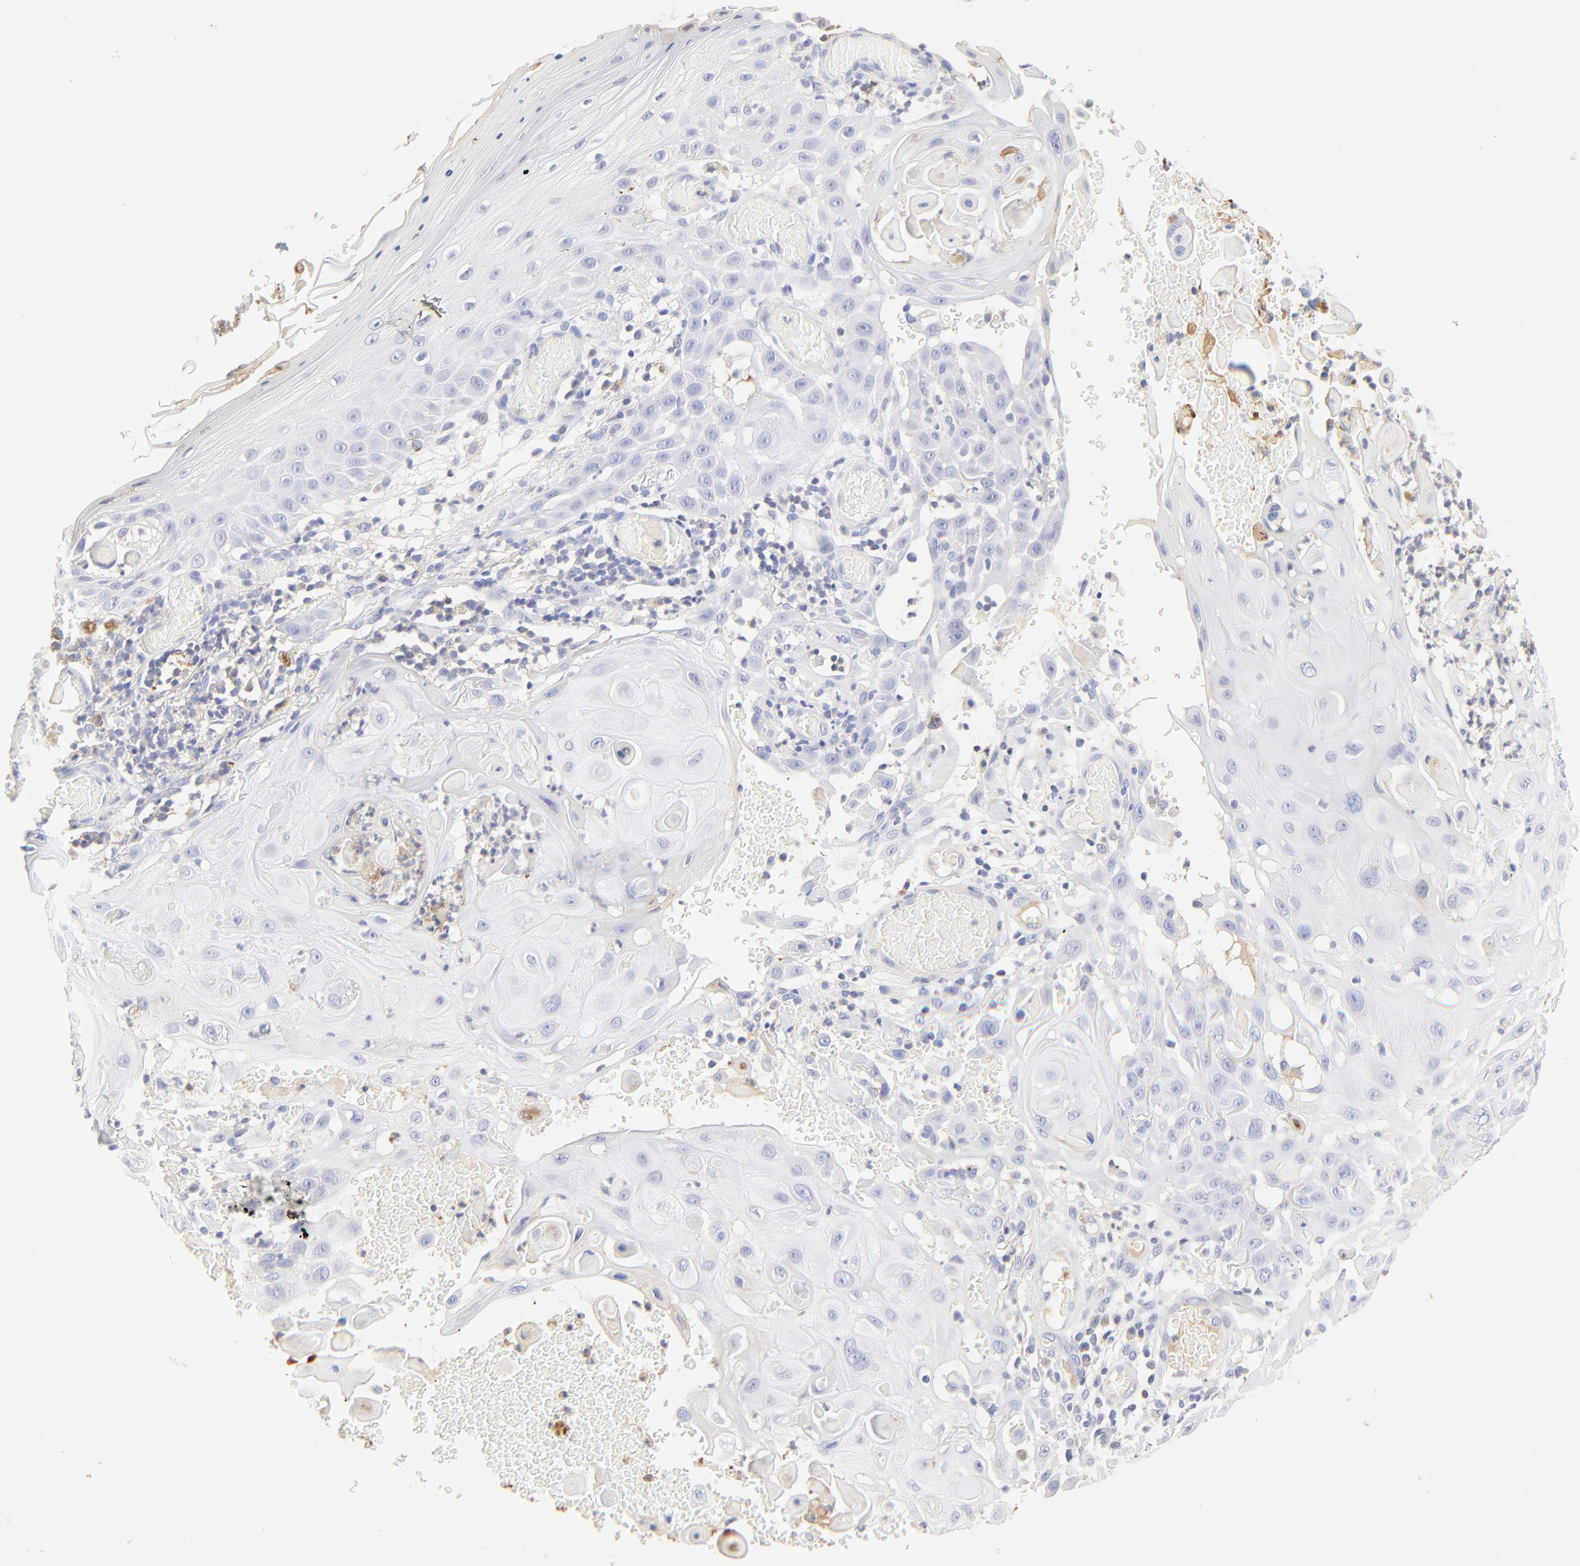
{"staining": {"intensity": "negative", "quantity": "none", "location": "none"}, "tissue": "skin cancer", "cell_type": "Tumor cells", "image_type": "cancer", "snomed": [{"axis": "morphology", "description": "Squamous cell carcinoma, NOS"}, {"axis": "topography", "description": "Skin"}], "caption": "This is a photomicrograph of immunohistochemistry (IHC) staining of skin cancer (squamous cell carcinoma), which shows no staining in tumor cells.", "gene": "MDGA2", "patient": {"sex": "male", "age": 24}}